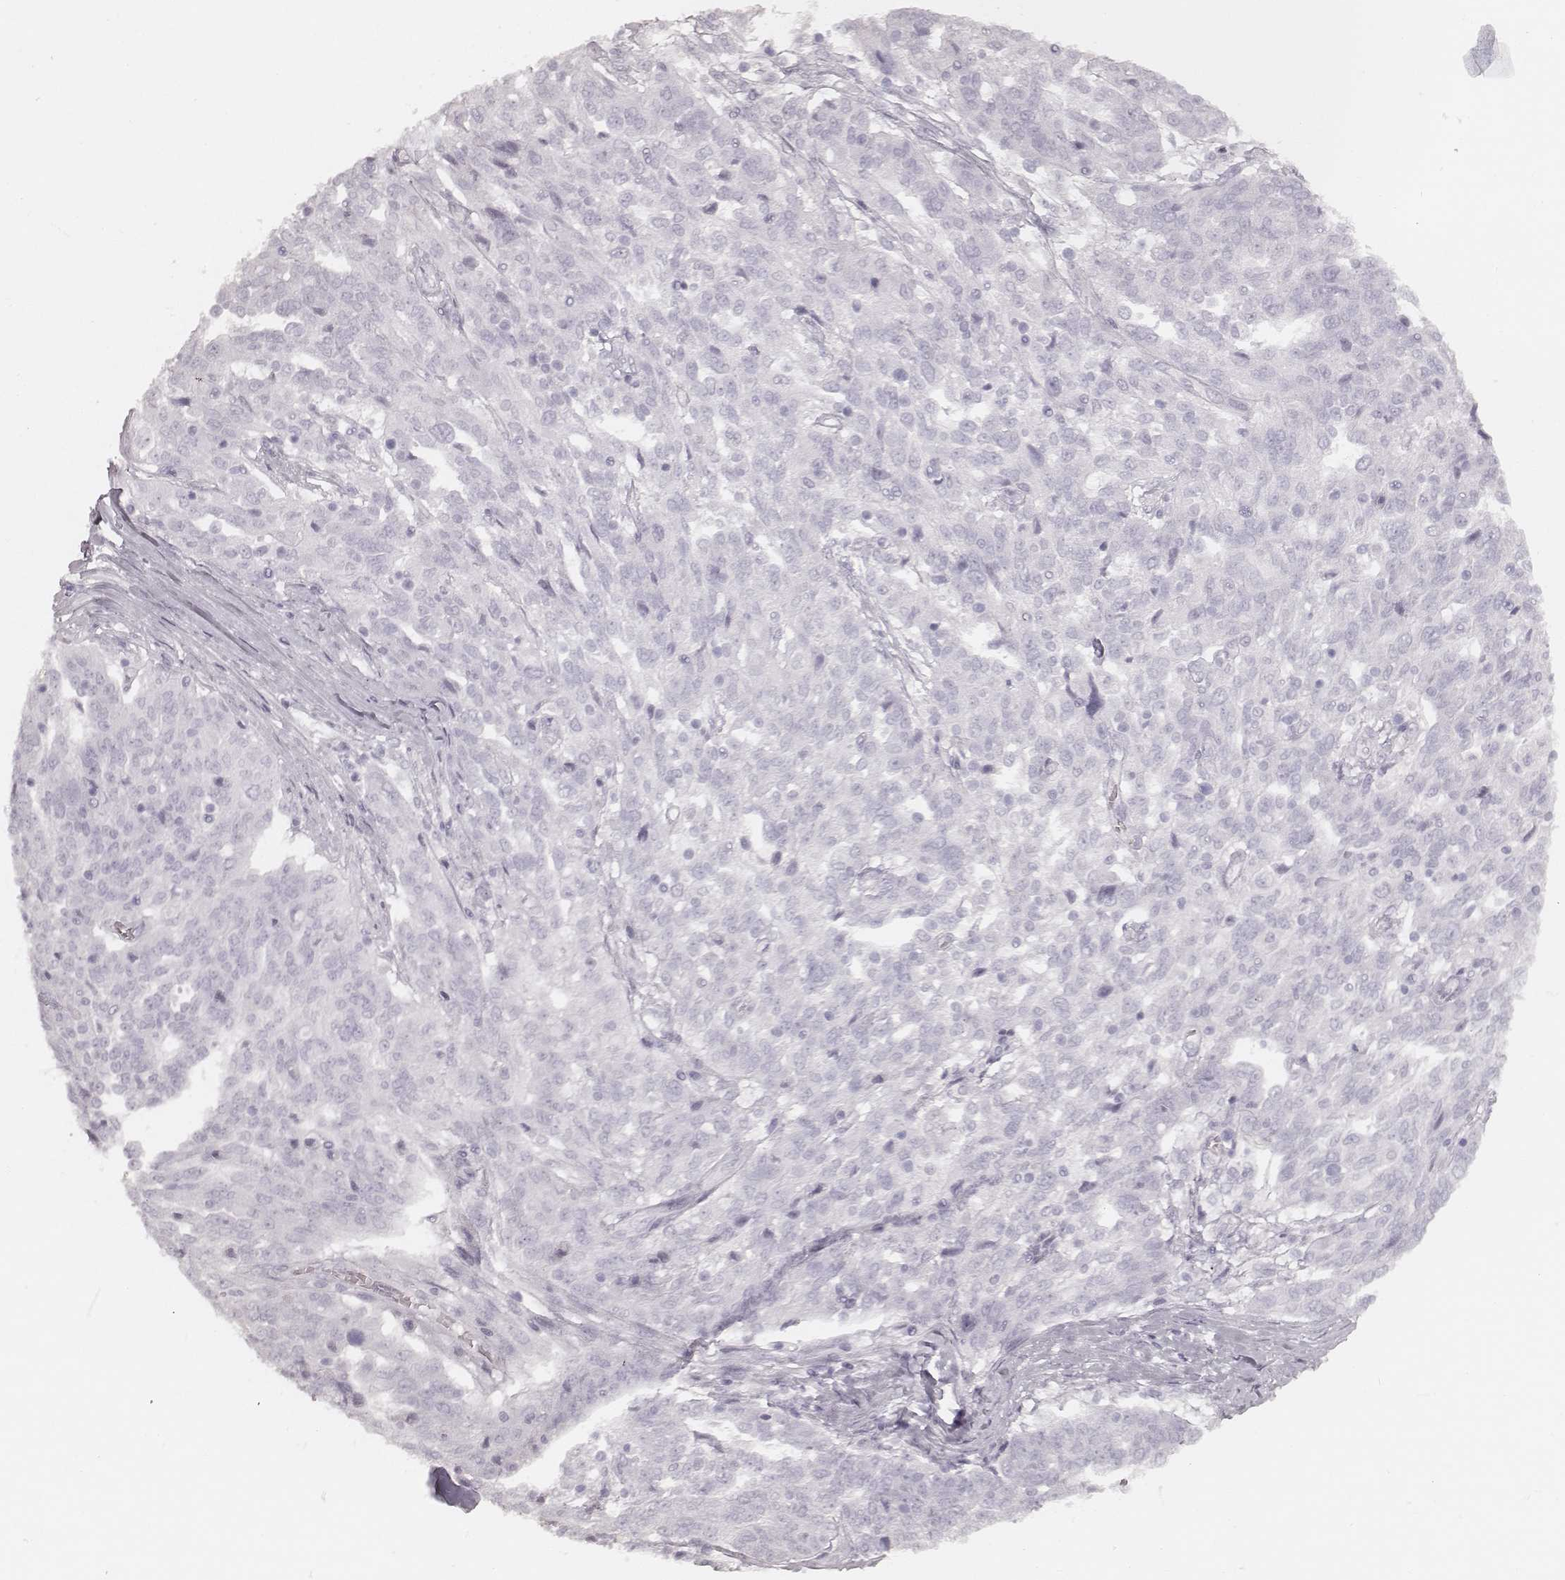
{"staining": {"intensity": "negative", "quantity": "none", "location": "none"}, "tissue": "ovarian cancer", "cell_type": "Tumor cells", "image_type": "cancer", "snomed": [{"axis": "morphology", "description": "Cystadenocarcinoma, serous, NOS"}, {"axis": "topography", "description": "Ovary"}], "caption": "Tumor cells show no significant protein positivity in ovarian cancer.", "gene": "KRT34", "patient": {"sex": "female", "age": 67}}